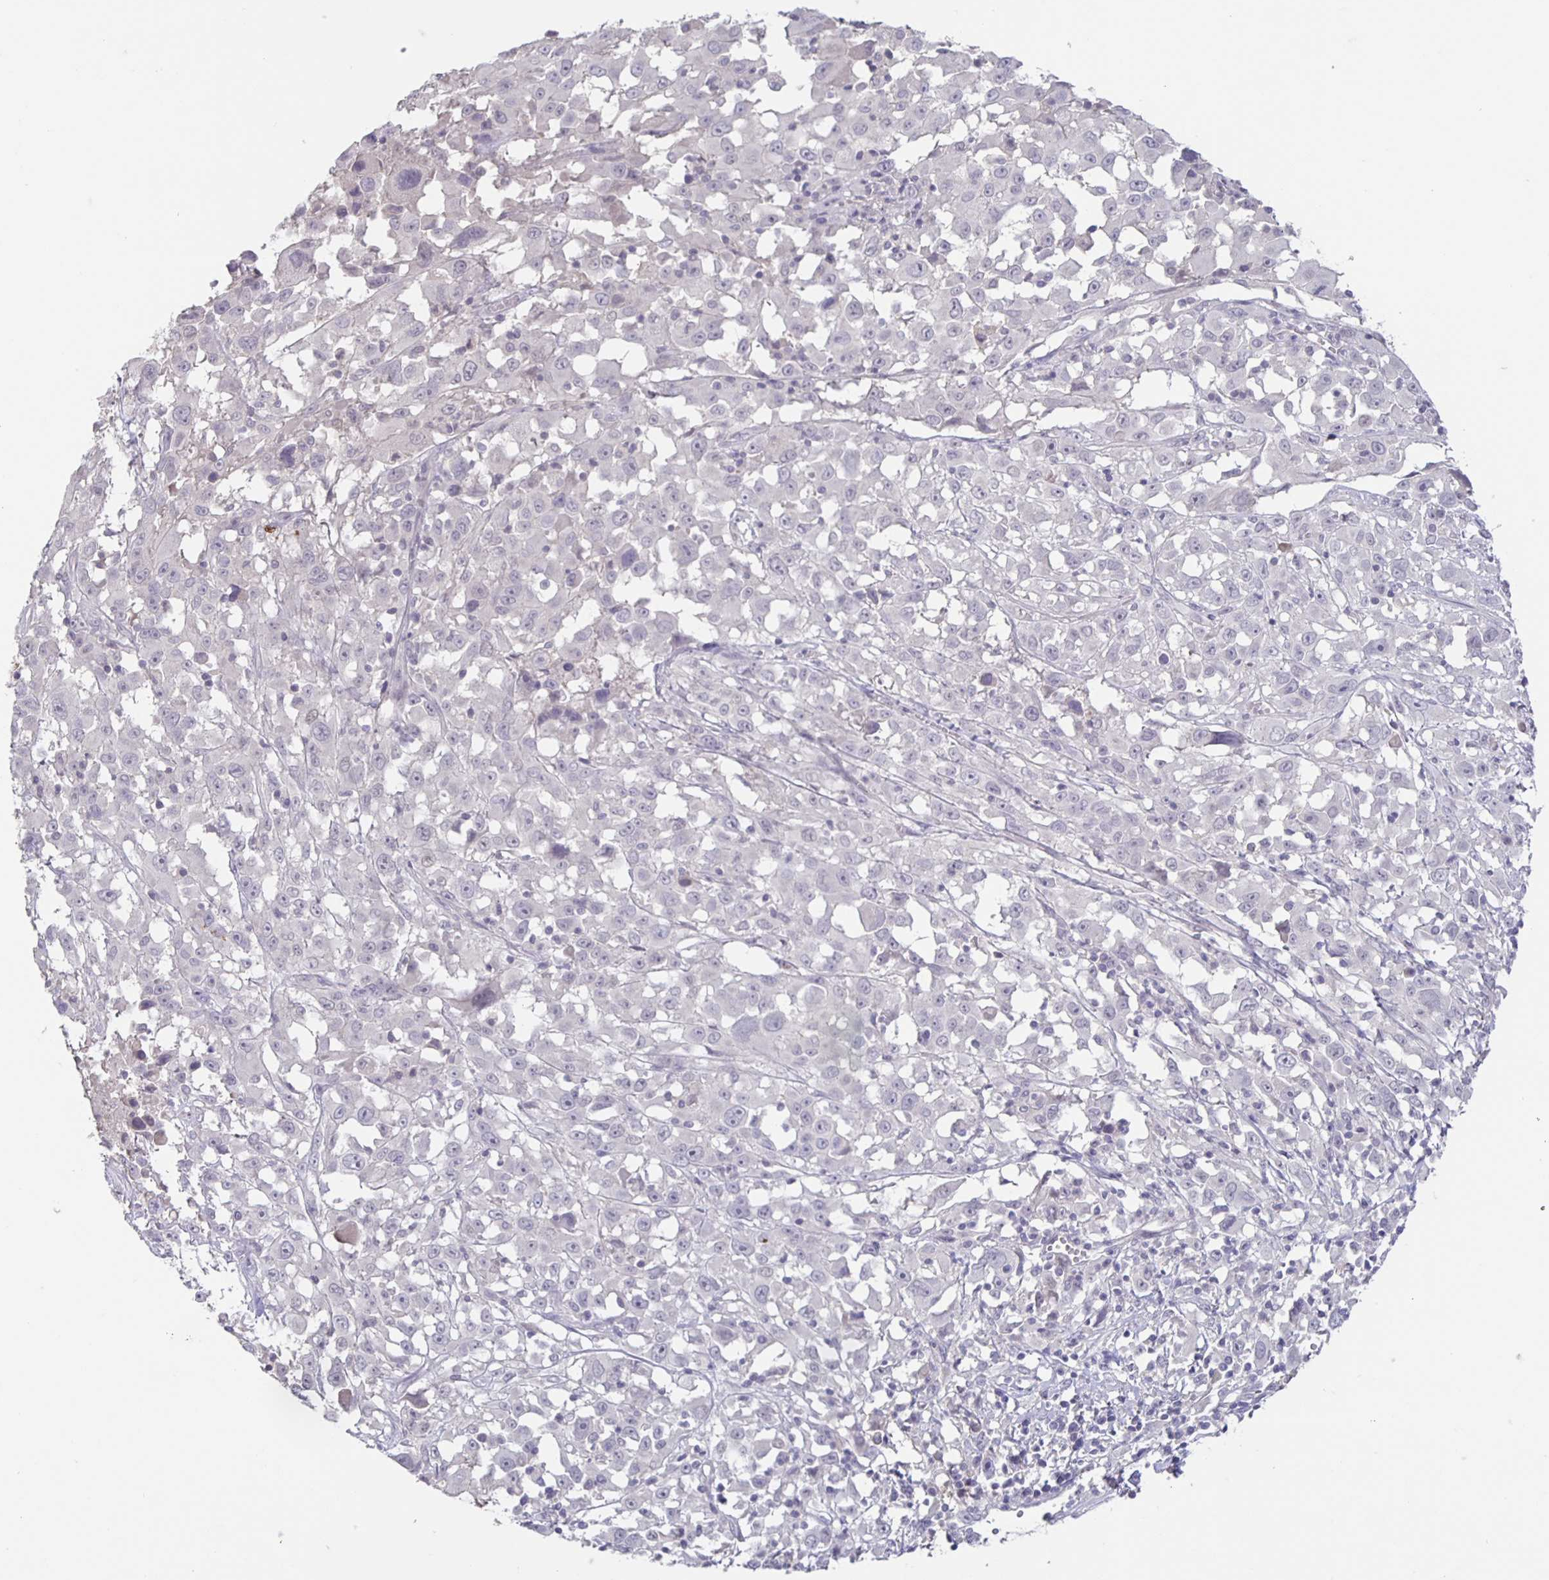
{"staining": {"intensity": "negative", "quantity": "none", "location": "none"}, "tissue": "melanoma", "cell_type": "Tumor cells", "image_type": "cancer", "snomed": [{"axis": "morphology", "description": "Malignant melanoma, Metastatic site"}, {"axis": "topography", "description": "Soft tissue"}], "caption": "The histopathology image demonstrates no staining of tumor cells in malignant melanoma (metastatic site).", "gene": "INSL5", "patient": {"sex": "male", "age": 50}}